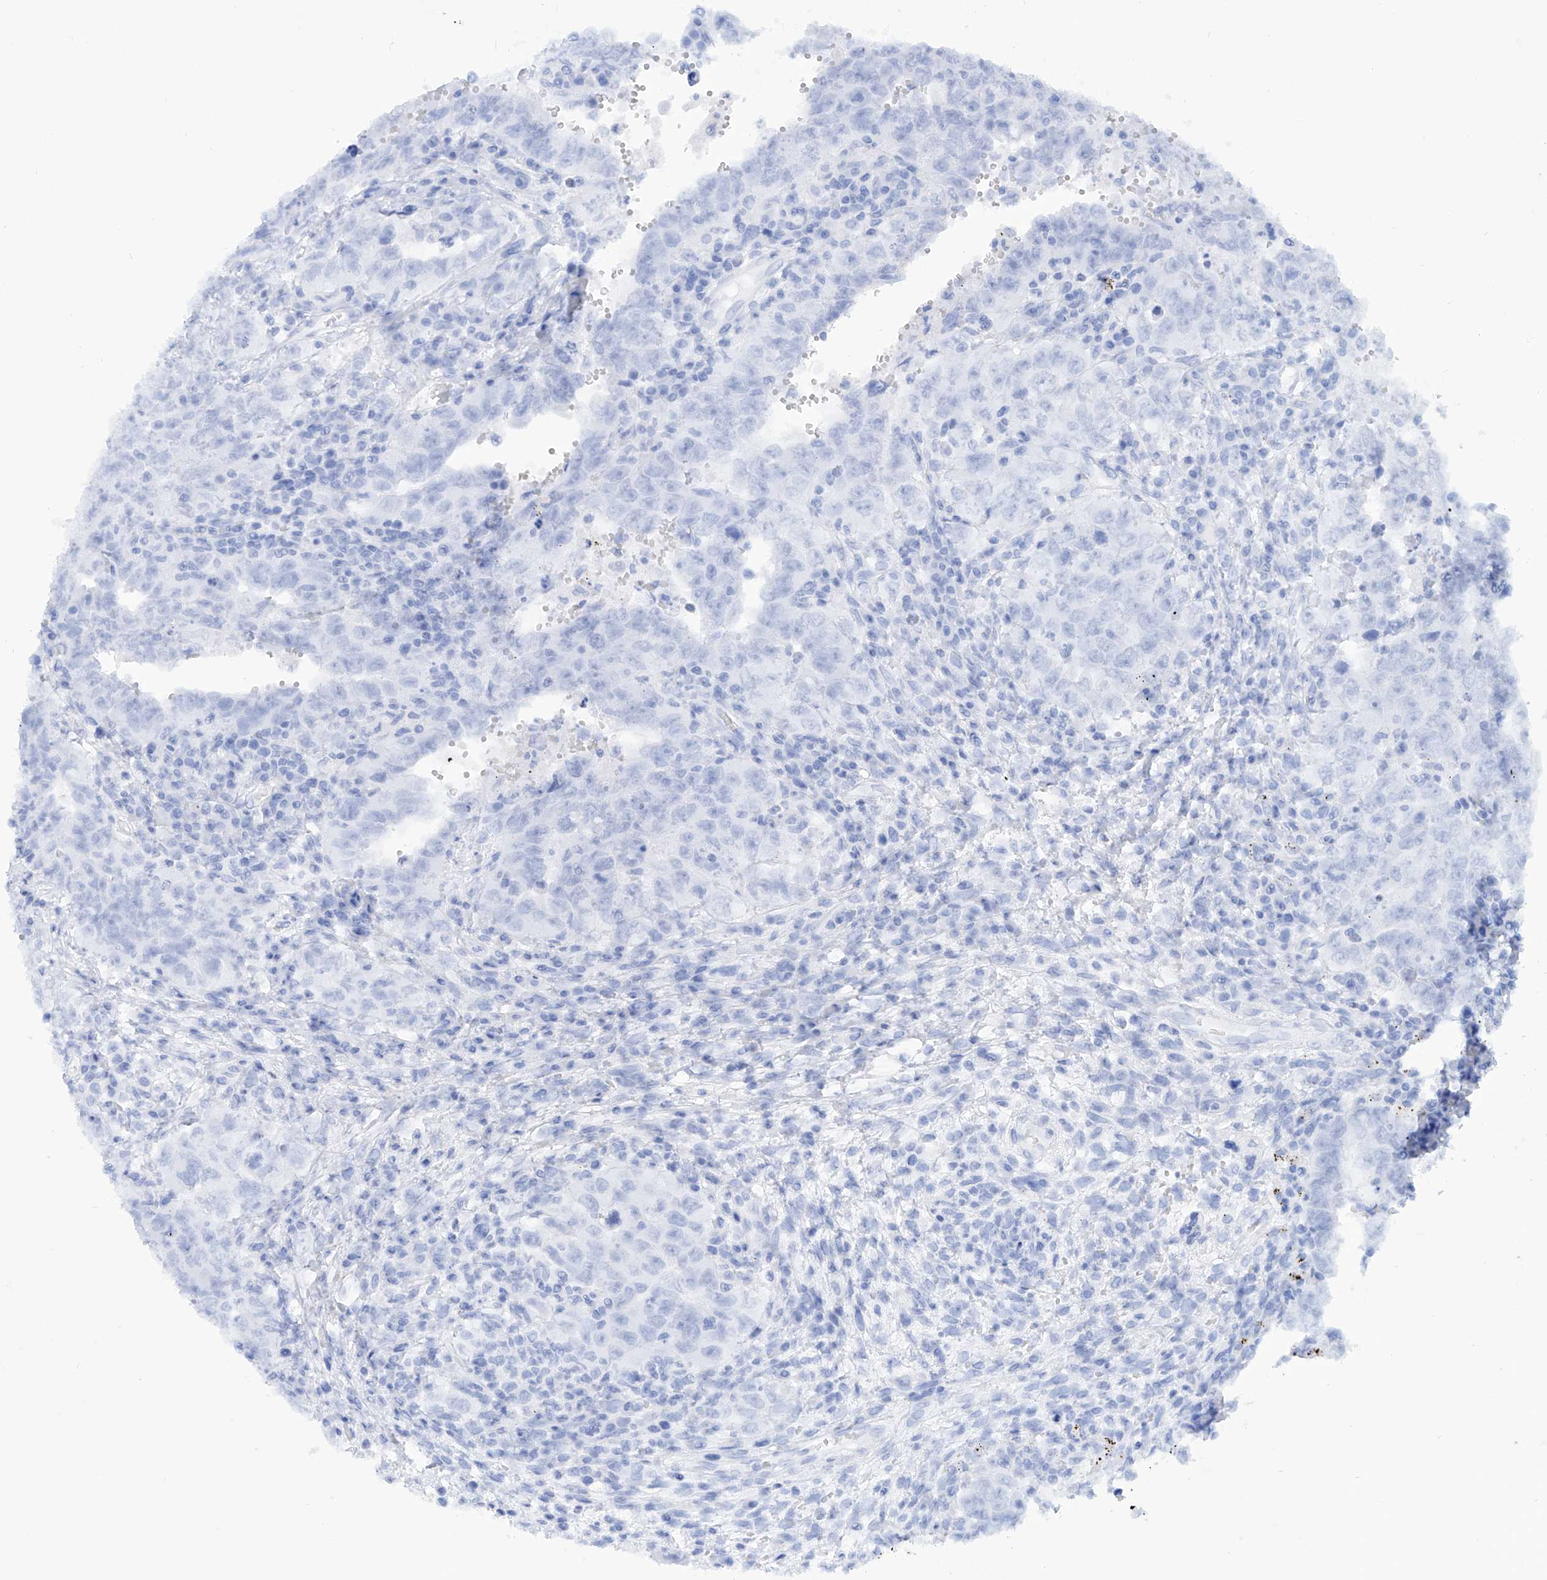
{"staining": {"intensity": "negative", "quantity": "none", "location": "none"}, "tissue": "testis cancer", "cell_type": "Tumor cells", "image_type": "cancer", "snomed": [{"axis": "morphology", "description": "Carcinoma, Embryonal, NOS"}, {"axis": "topography", "description": "Testis"}], "caption": "Tumor cells show no significant protein staining in embryonal carcinoma (testis).", "gene": "PDXK", "patient": {"sex": "male", "age": 26}}